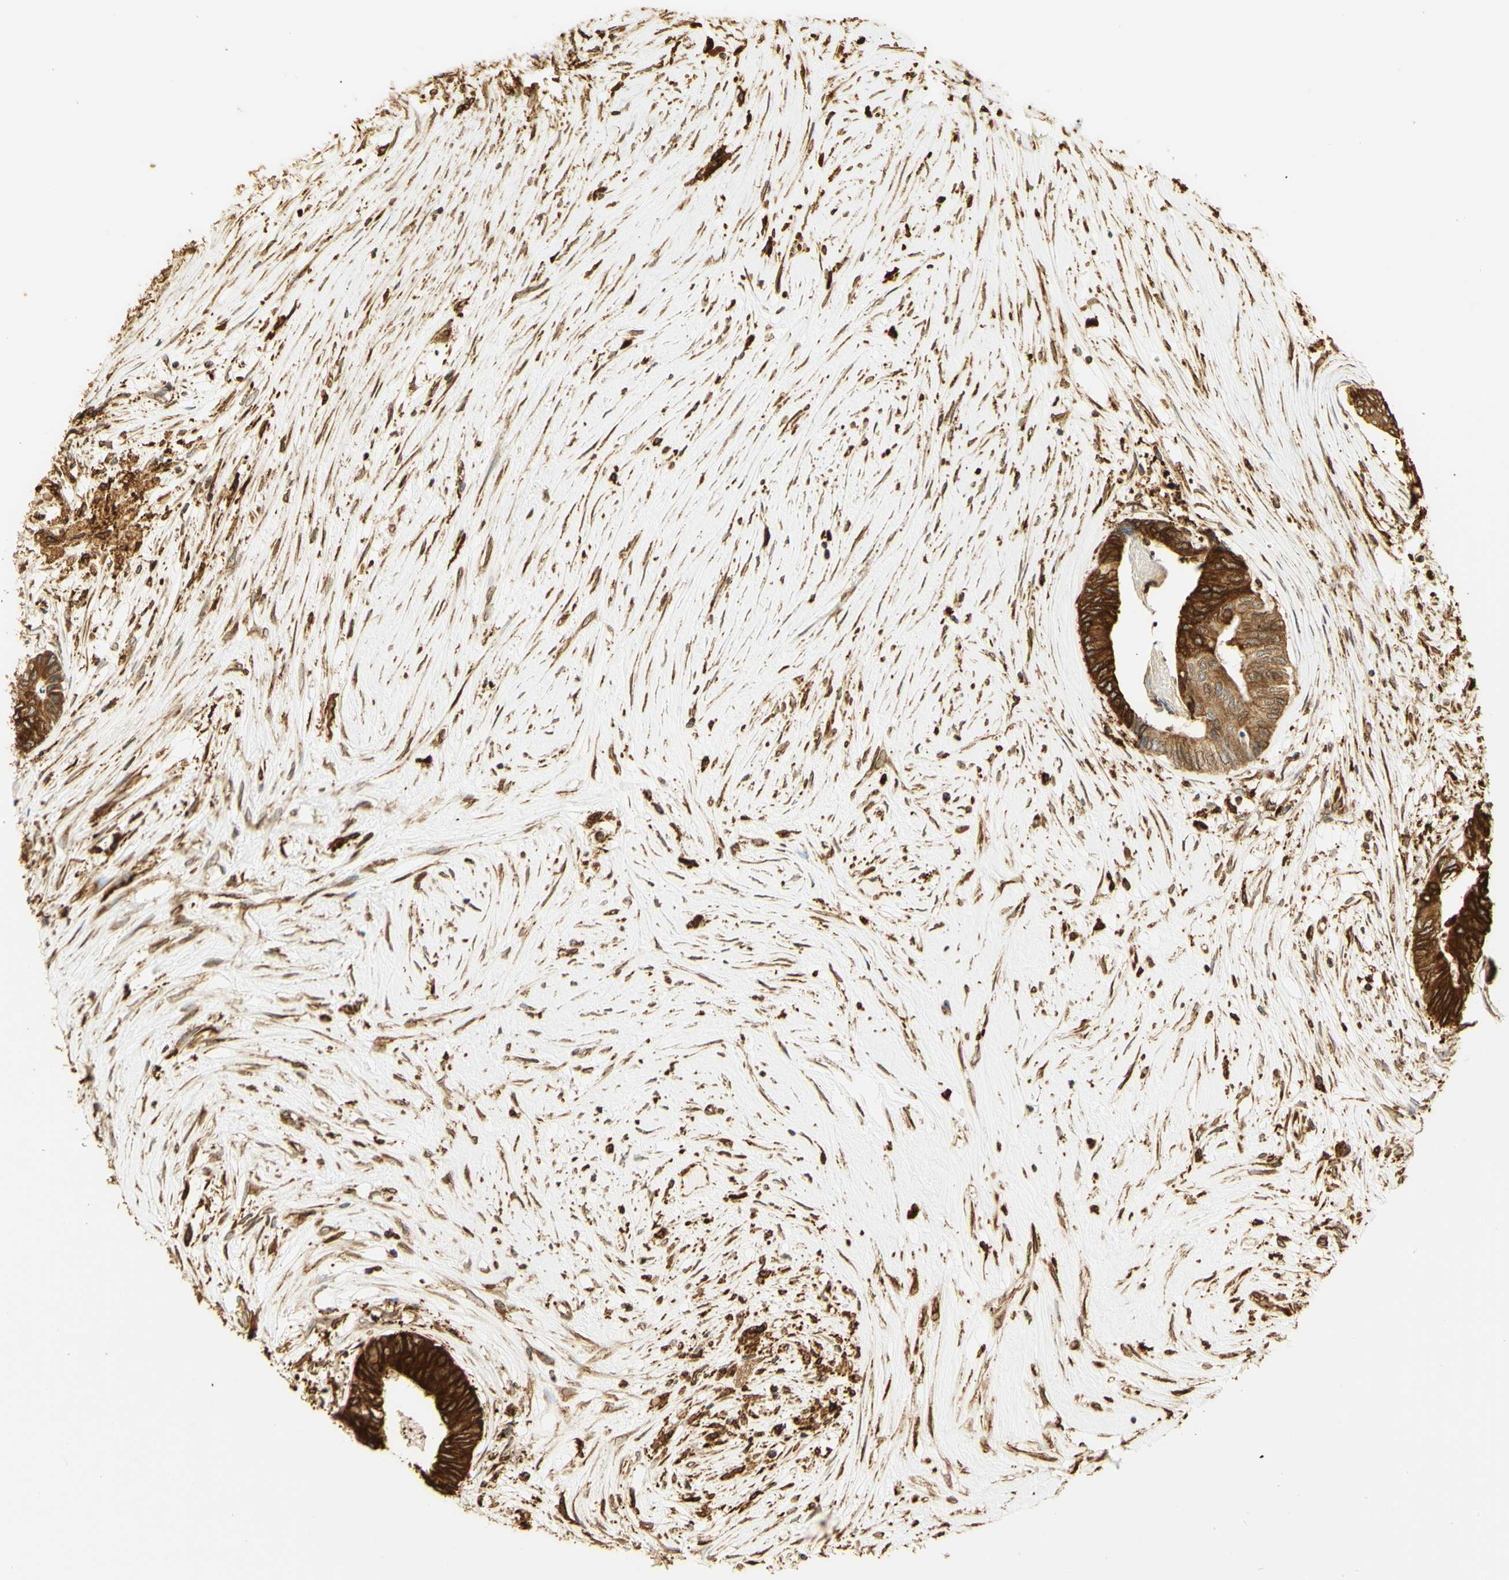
{"staining": {"intensity": "strong", "quantity": "25%-75%", "location": "cytoplasmic/membranous"}, "tissue": "colorectal cancer", "cell_type": "Tumor cells", "image_type": "cancer", "snomed": [{"axis": "morphology", "description": "Adenocarcinoma, NOS"}, {"axis": "topography", "description": "Rectum"}], "caption": "High-magnification brightfield microscopy of colorectal adenocarcinoma stained with DAB (brown) and counterstained with hematoxylin (blue). tumor cells exhibit strong cytoplasmic/membranous expression is present in approximately25%-75% of cells. The protein of interest is shown in brown color, while the nuclei are stained blue.", "gene": "CANX", "patient": {"sex": "male", "age": 63}}